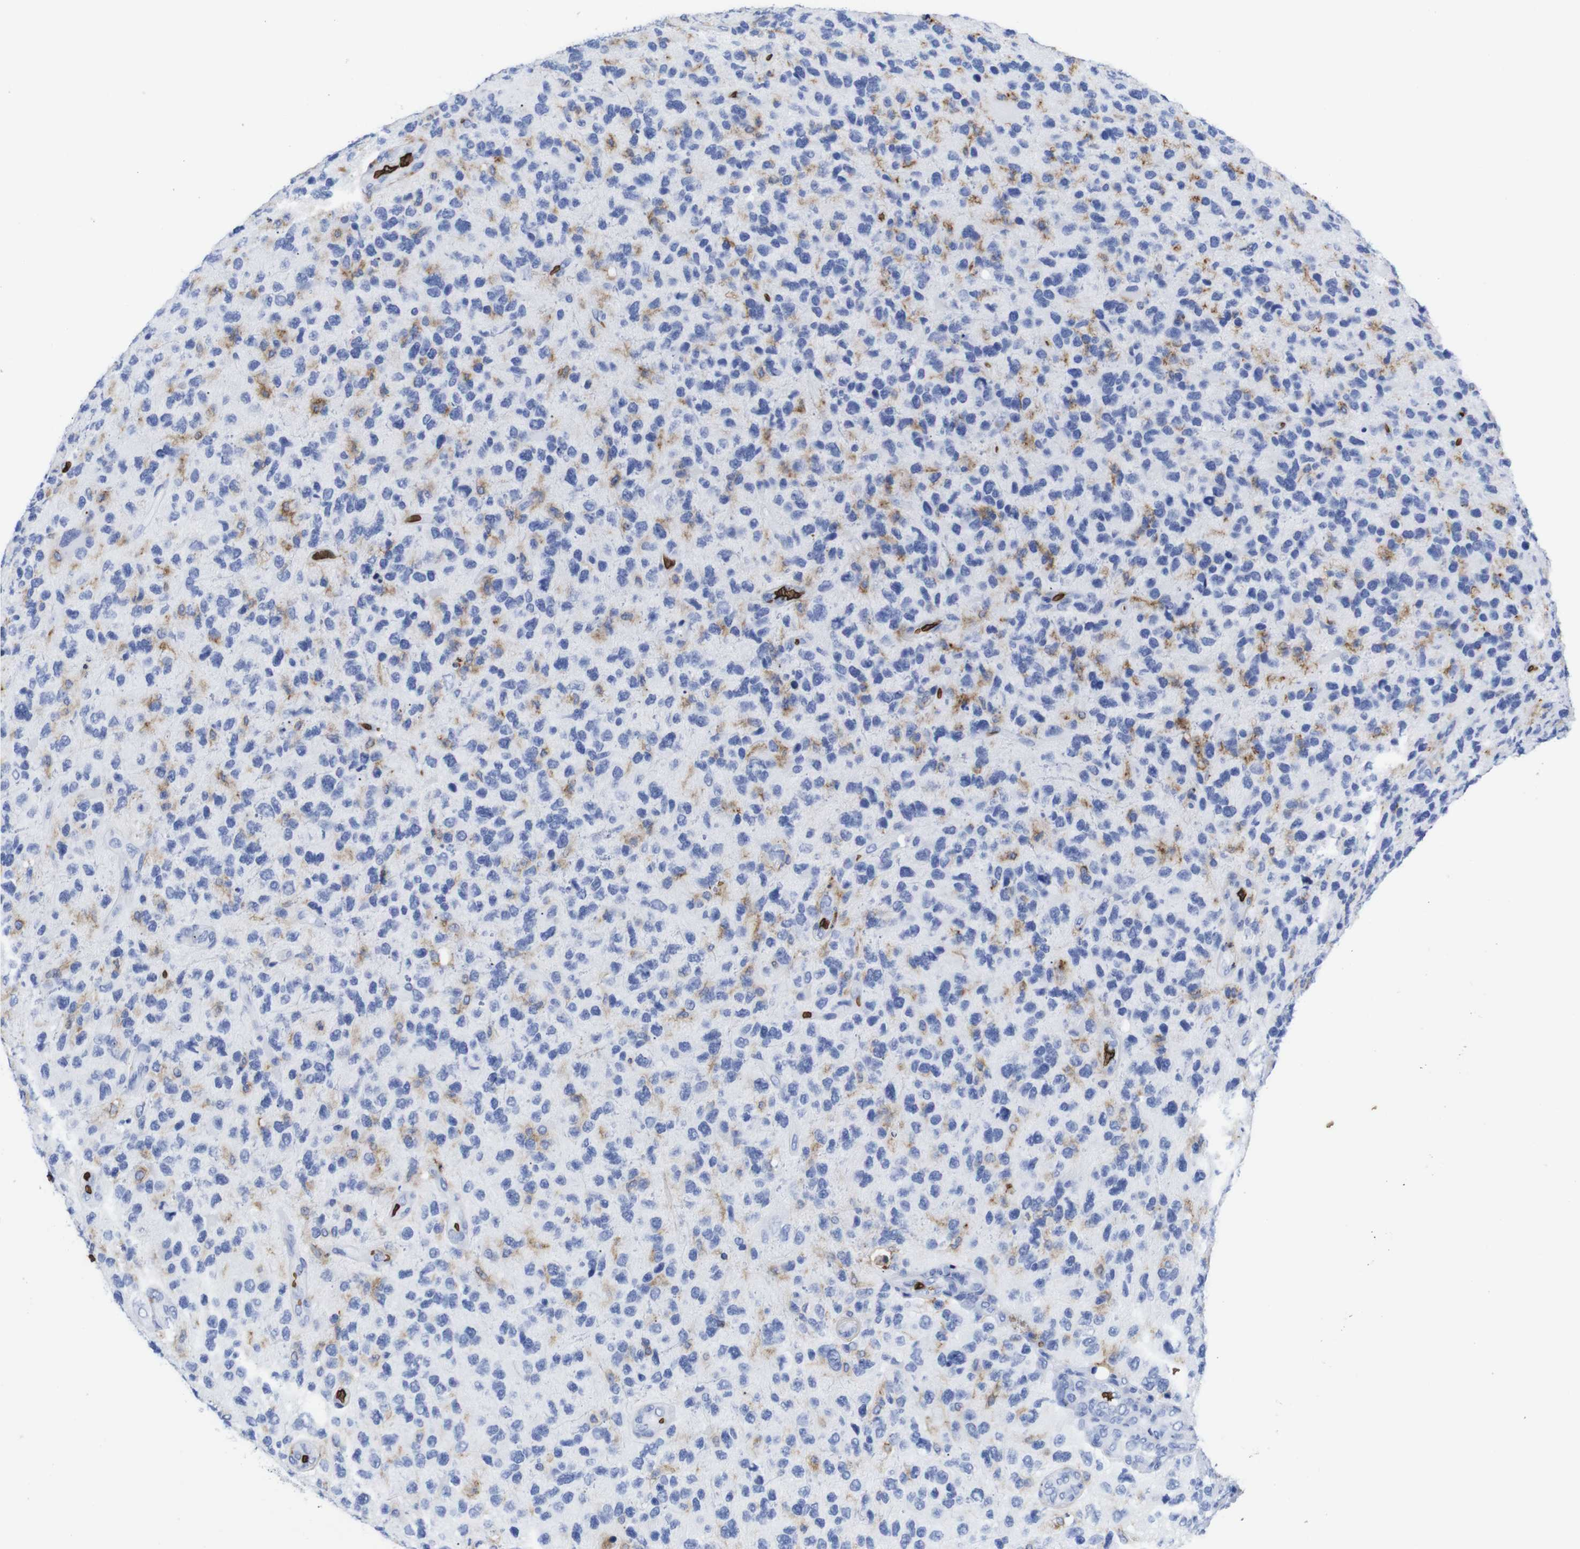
{"staining": {"intensity": "negative", "quantity": "none", "location": "none"}, "tissue": "glioma", "cell_type": "Tumor cells", "image_type": "cancer", "snomed": [{"axis": "morphology", "description": "Glioma, malignant, High grade"}, {"axis": "topography", "description": "Brain"}], "caption": "This is an IHC photomicrograph of glioma. There is no staining in tumor cells.", "gene": "S1PR2", "patient": {"sex": "female", "age": 58}}